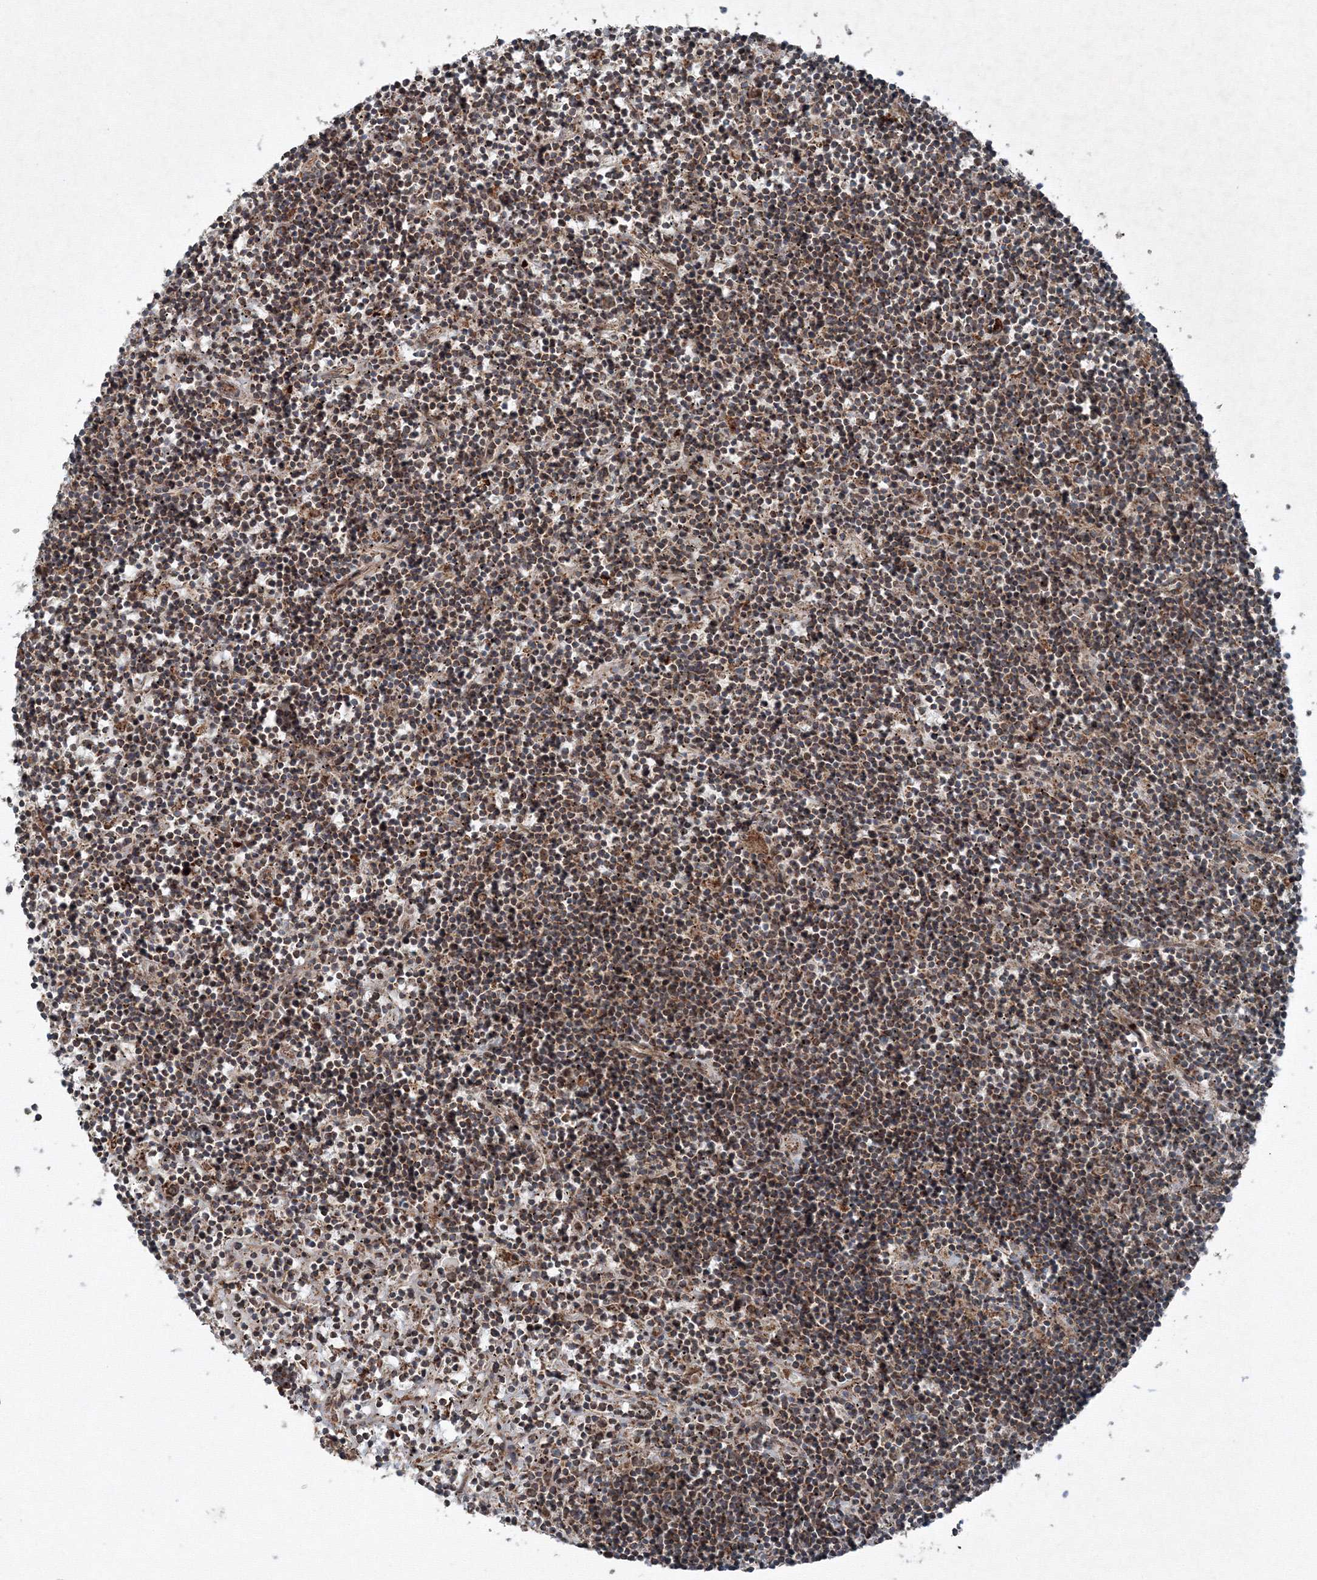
{"staining": {"intensity": "strong", "quantity": ">75%", "location": "cytoplasmic/membranous"}, "tissue": "lymphoma", "cell_type": "Tumor cells", "image_type": "cancer", "snomed": [{"axis": "morphology", "description": "Malignant lymphoma, non-Hodgkin's type, Low grade"}, {"axis": "topography", "description": "Spleen"}], "caption": "Lymphoma tissue demonstrates strong cytoplasmic/membranous positivity in approximately >75% of tumor cells", "gene": "COPS7B", "patient": {"sex": "male", "age": 76}}